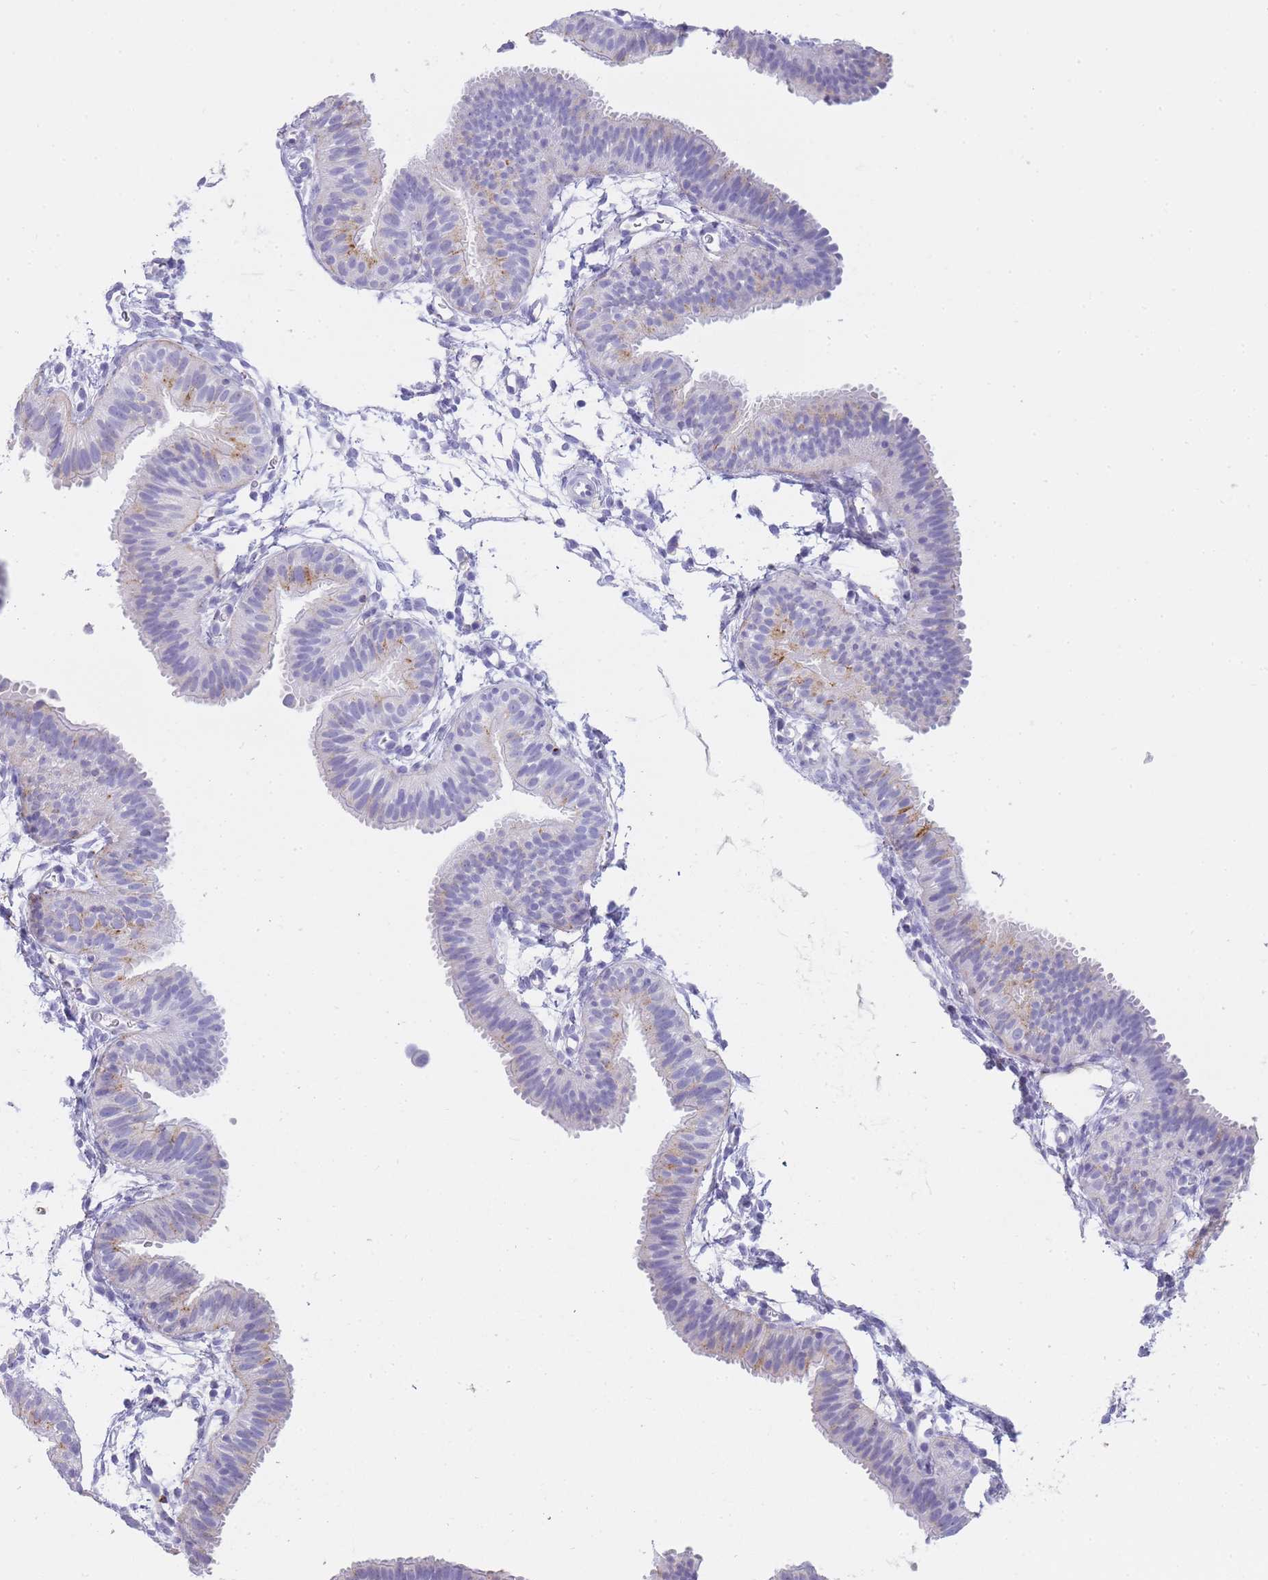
{"staining": {"intensity": "negative", "quantity": "none", "location": "none"}, "tissue": "fallopian tube", "cell_type": "Glandular cells", "image_type": "normal", "snomed": [{"axis": "morphology", "description": "Normal tissue, NOS"}, {"axis": "topography", "description": "Fallopian tube"}], "caption": "Immunohistochemistry (IHC) micrograph of benign fallopian tube: fallopian tube stained with DAB shows no significant protein positivity in glandular cells.", "gene": "GAA", "patient": {"sex": "female", "age": 35}}